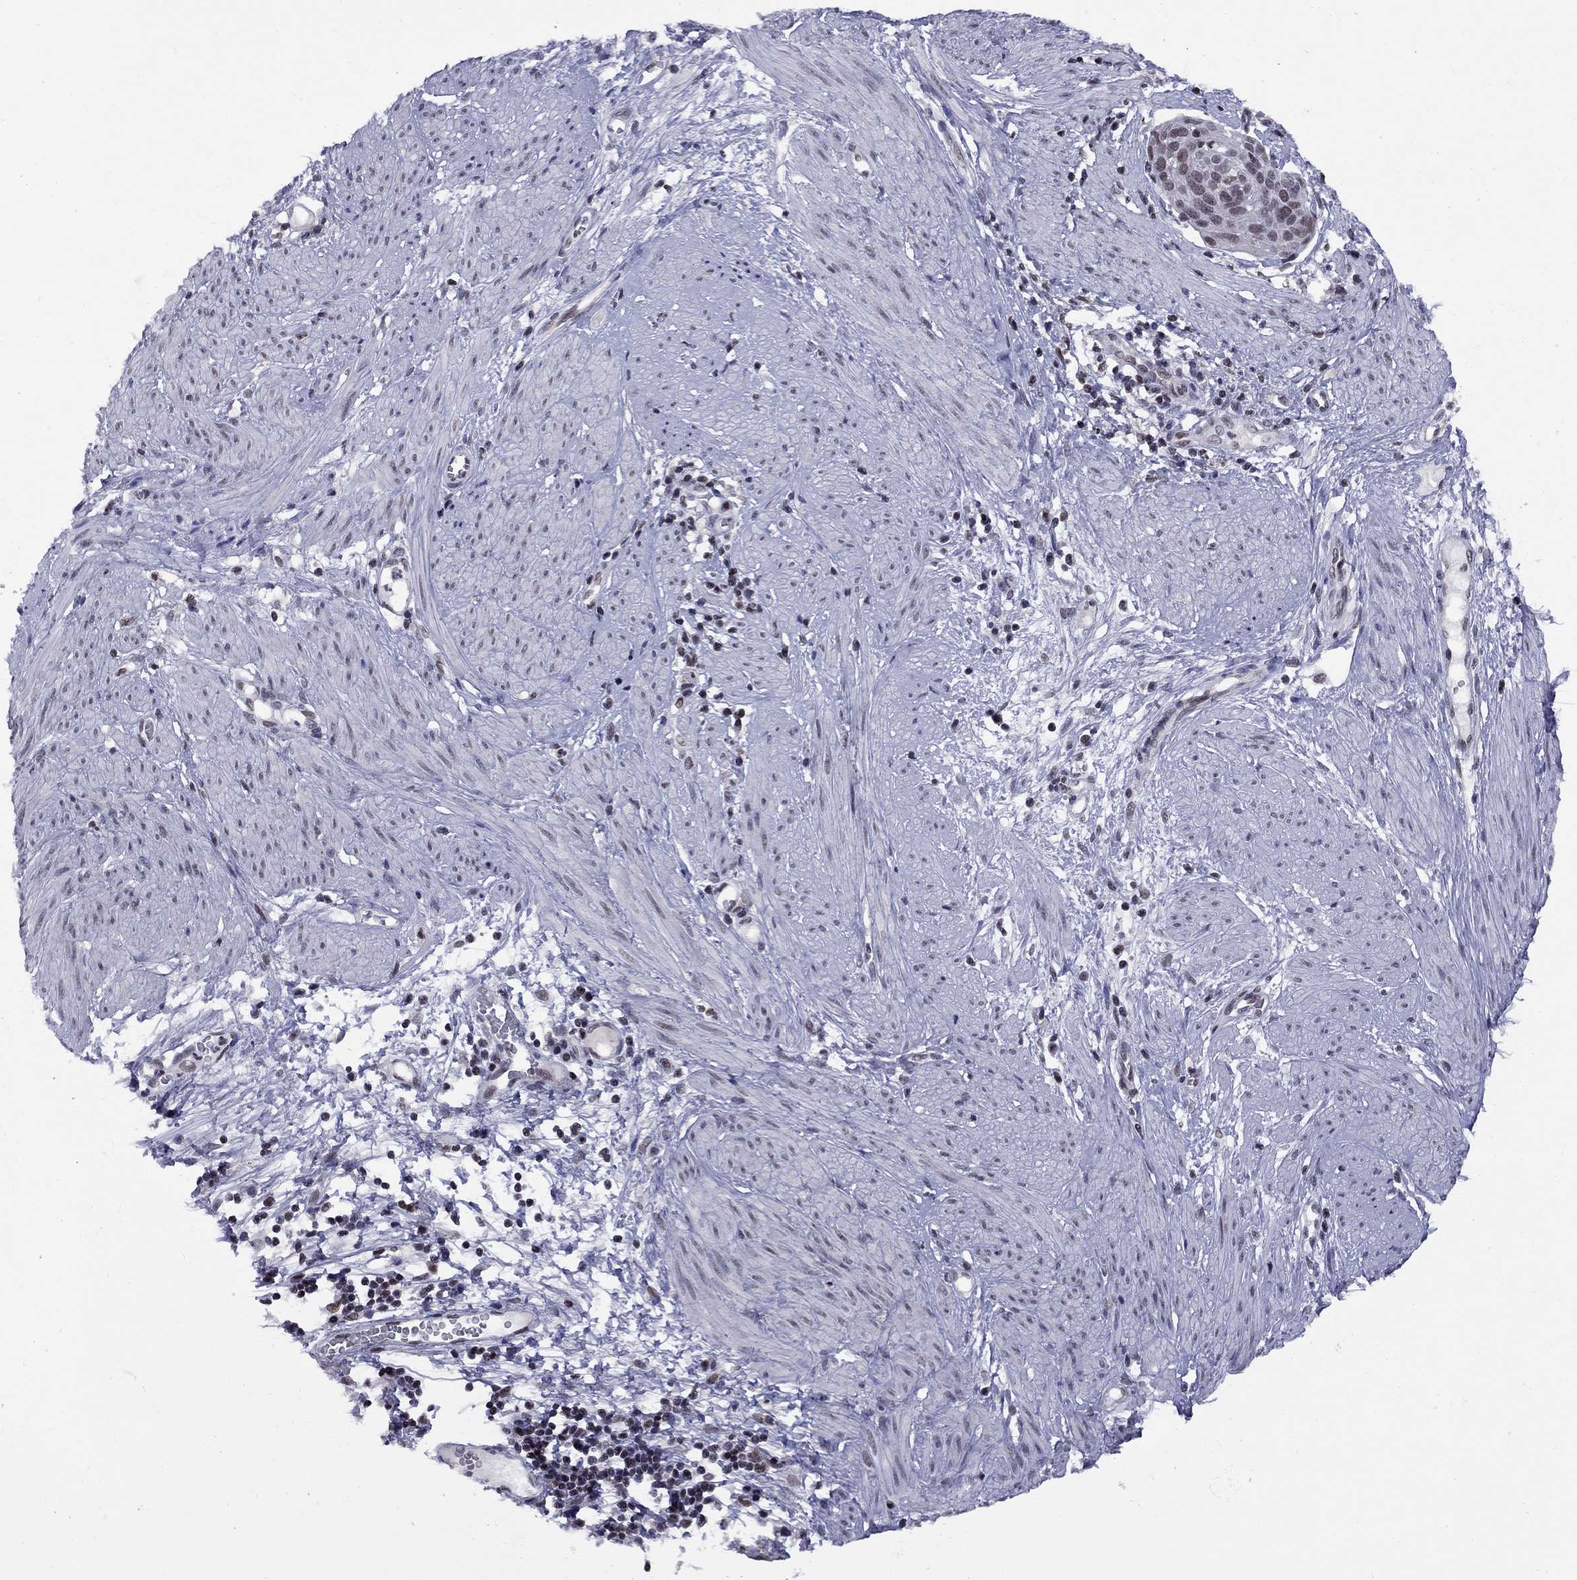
{"staining": {"intensity": "weak", "quantity": ">75%", "location": "nuclear"}, "tissue": "cervical cancer", "cell_type": "Tumor cells", "image_type": "cancer", "snomed": [{"axis": "morphology", "description": "Squamous cell carcinoma, NOS"}, {"axis": "topography", "description": "Cervix"}], "caption": "Immunohistochemistry micrograph of neoplastic tissue: cervical squamous cell carcinoma stained using immunohistochemistry (IHC) demonstrates low levels of weak protein expression localized specifically in the nuclear of tumor cells, appearing as a nuclear brown color.", "gene": "TAF9", "patient": {"sex": "female", "age": 39}}